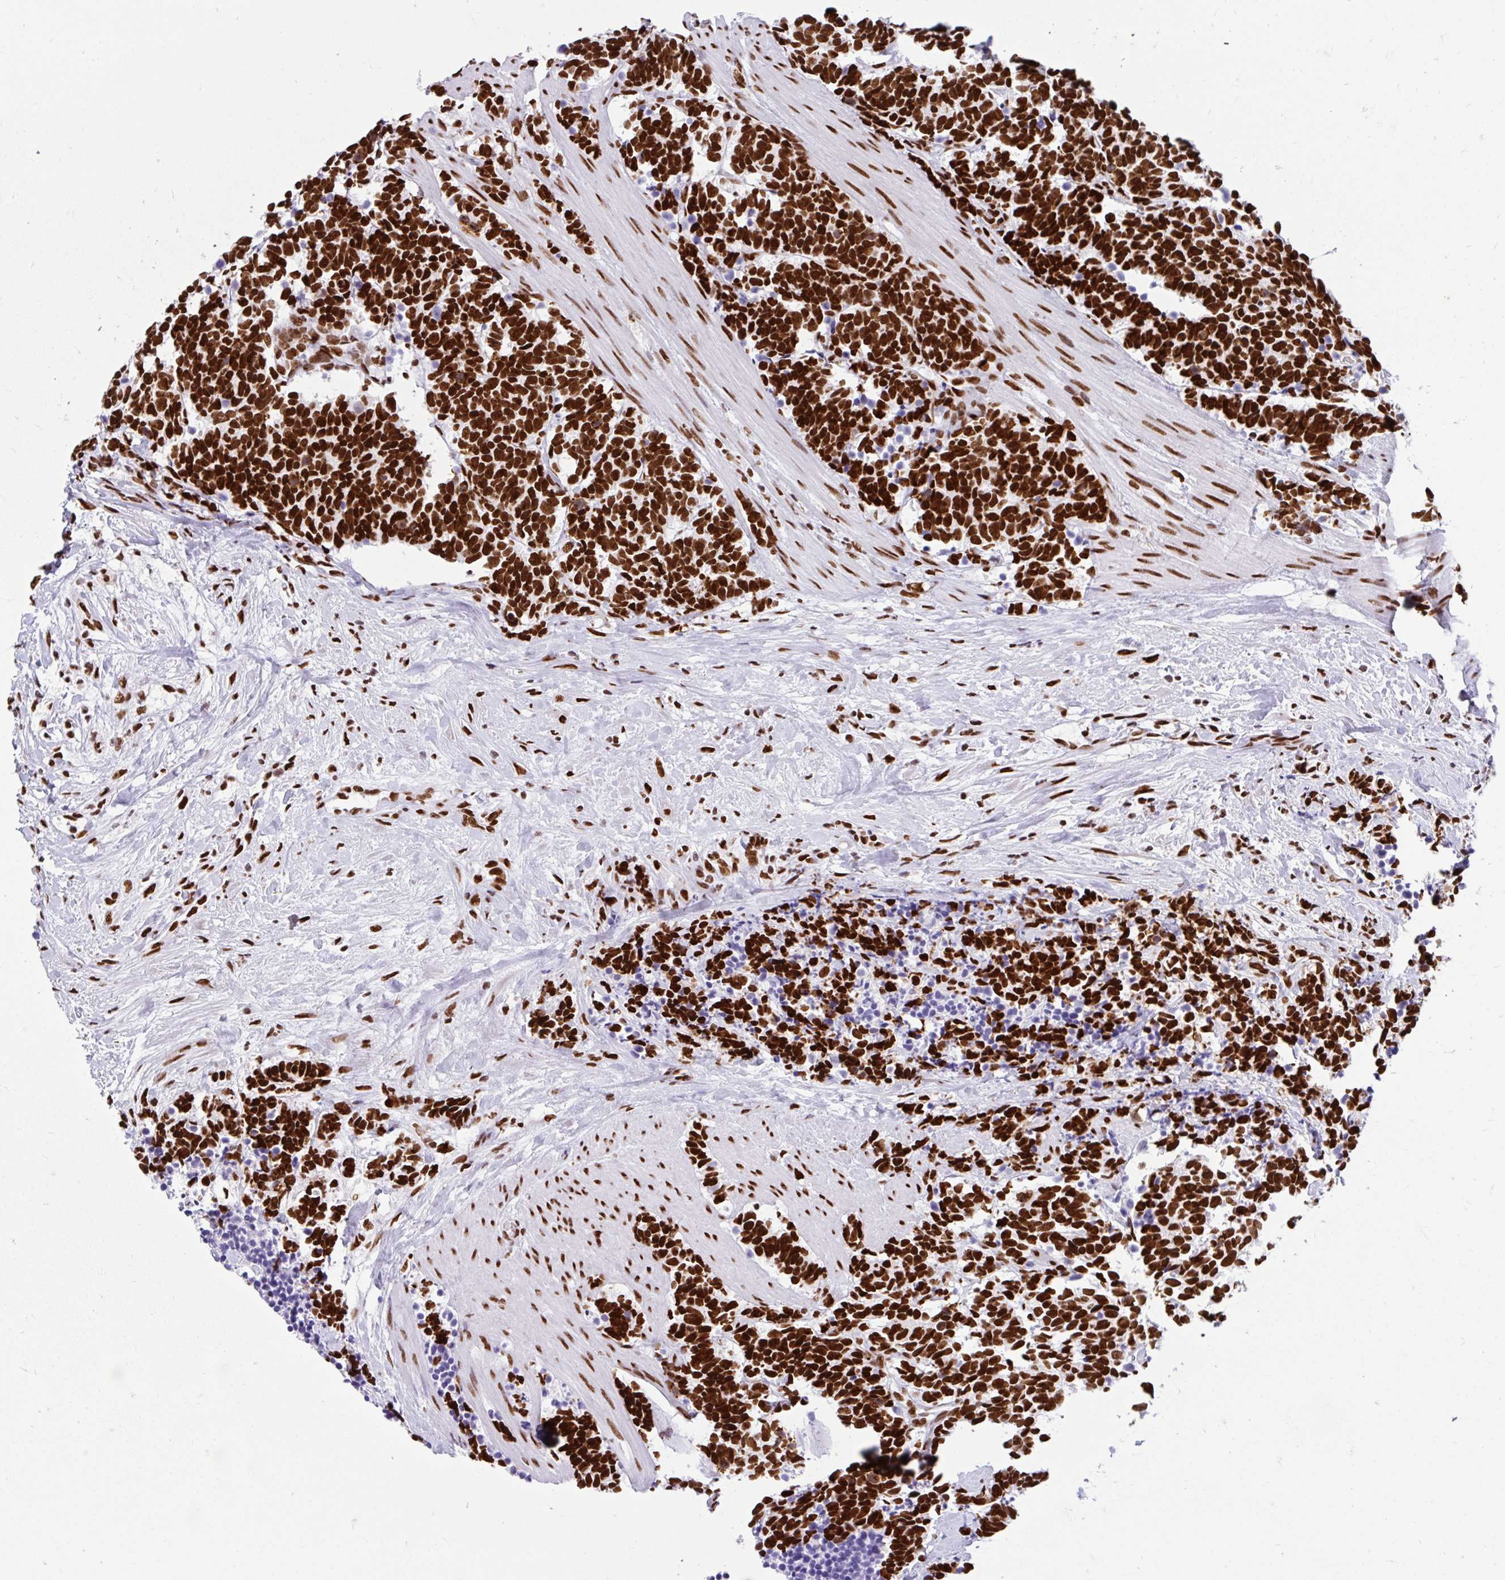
{"staining": {"intensity": "strong", "quantity": ">75%", "location": "nuclear"}, "tissue": "carcinoid", "cell_type": "Tumor cells", "image_type": "cancer", "snomed": [{"axis": "morphology", "description": "Carcinoma, NOS"}, {"axis": "morphology", "description": "Carcinoid, malignant, NOS"}, {"axis": "topography", "description": "Prostate"}], "caption": "Strong nuclear protein positivity is appreciated in approximately >75% of tumor cells in carcinoma.", "gene": "KHDRBS1", "patient": {"sex": "male", "age": 57}}